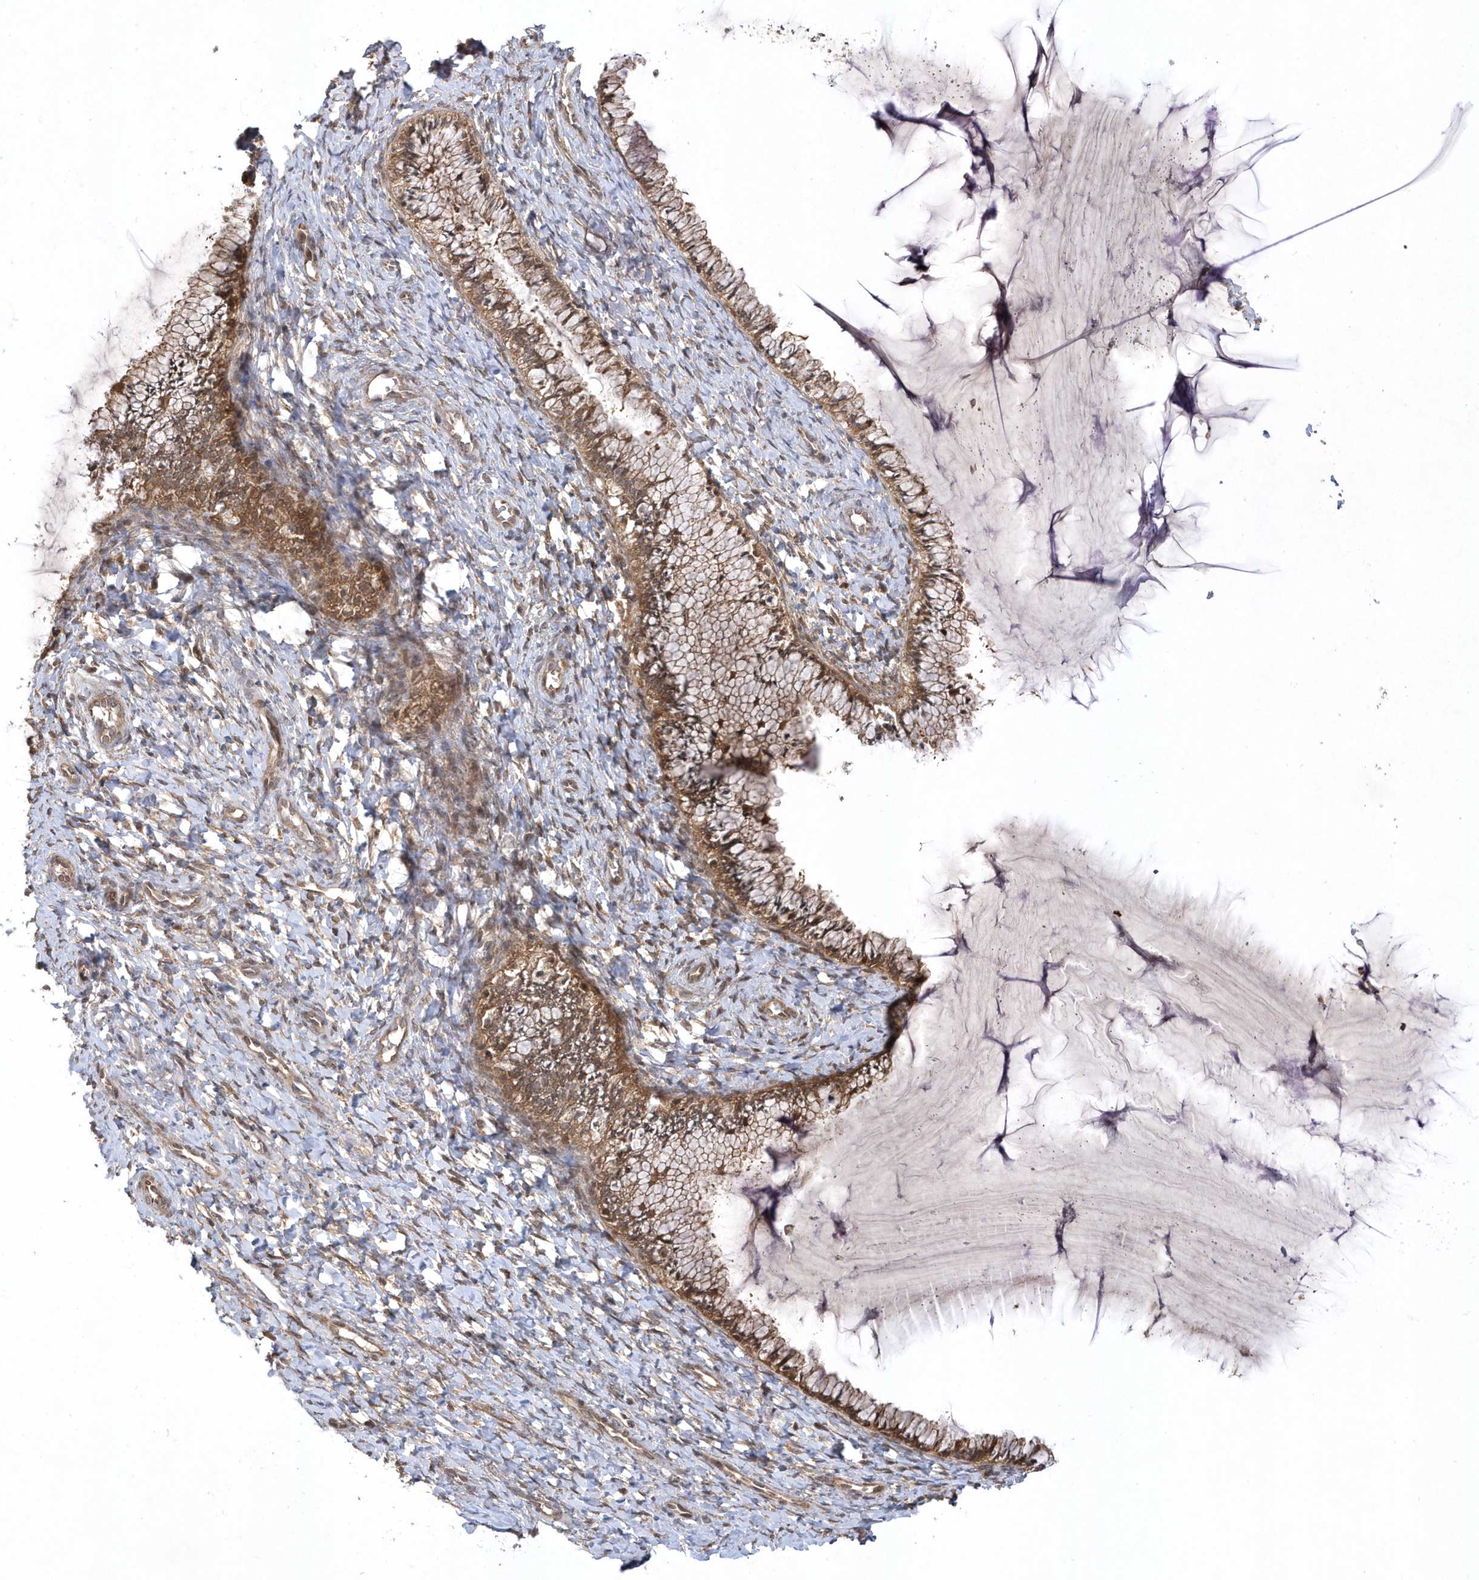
{"staining": {"intensity": "moderate", "quantity": ">75%", "location": "cytoplasmic/membranous,nuclear"}, "tissue": "cervix", "cell_type": "Glandular cells", "image_type": "normal", "snomed": [{"axis": "morphology", "description": "Normal tissue, NOS"}, {"axis": "morphology", "description": "Adenocarcinoma, NOS"}, {"axis": "topography", "description": "Cervix"}], "caption": "Human cervix stained for a protein (brown) exhibits moderate cytoplasmic/membranous,nuclear positive expression in about >75% of glandular cells.", "gene": "GFM2", "patient": {"sex": "female", "age": 29}}